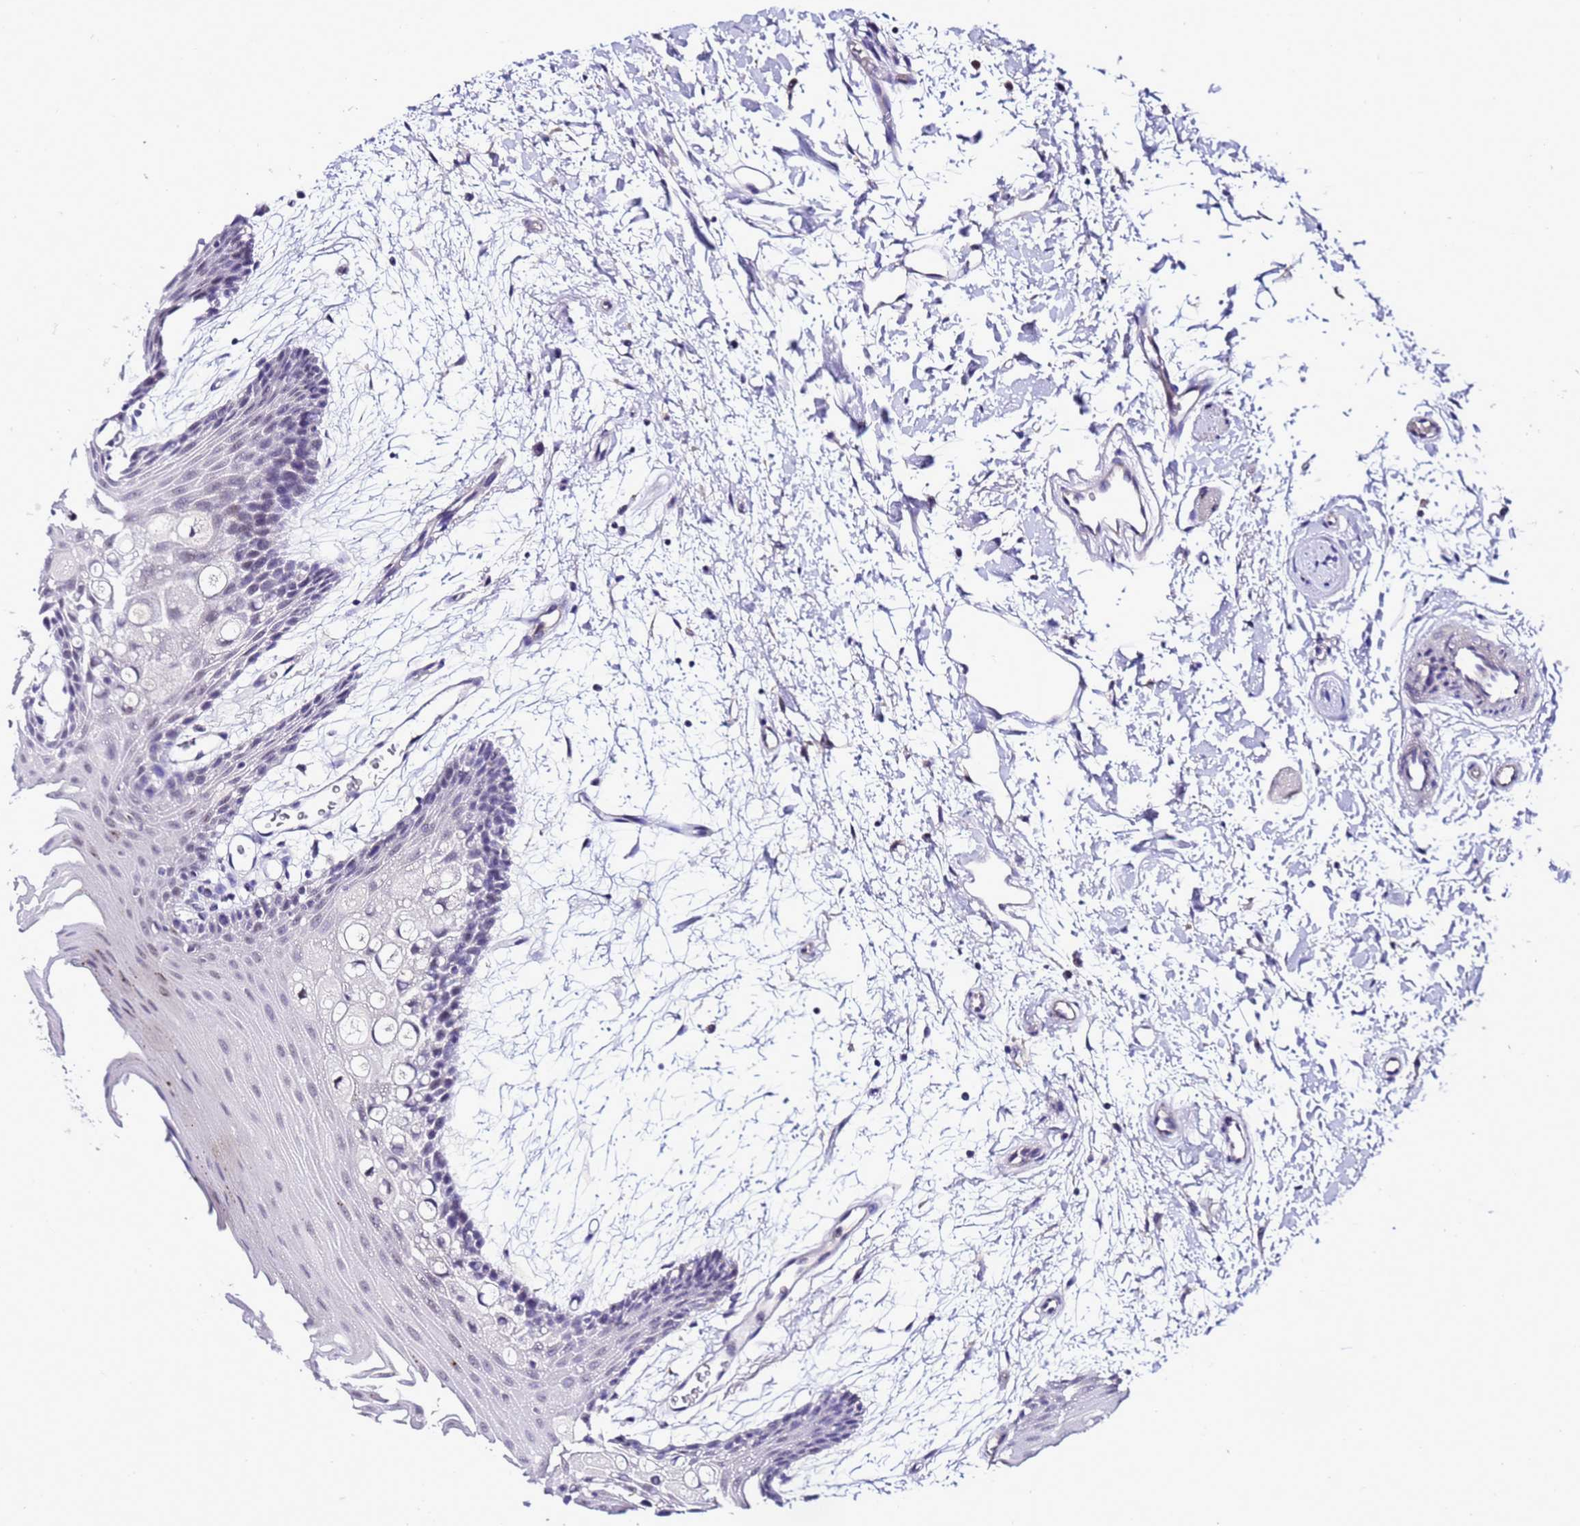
{"staining": {"intensity": "moderate", "quantity": "<25%", "location": "nuclear"}, "tissue": "oral mucosa", "cell_type": "Squamous epithelial cells", "image_type": "normal", "snomed": [{"axis": "morphology", "description": "Normal tissue, NOS"}, {"axis": "topography", "description": "Skeletal muscle"}, {"axis": "topography", "description": "Oral tissue"}, {"axis": "topography", "description": "Salivary gland"}, {"axis": "topography", "description": "Peripheral nerve tissue"}], "caption": "IHC image of unremarkable oral mucosa: human oral mucosa stained using immunohistochemistry (IHC) displays low levels of moderate protein expression localized specifically in the nuclear of squamous epithelial cells, appearing as a nuclear brown color.", "gene": "C19orf47", "patient": {"sex": "male", "age": 54}}